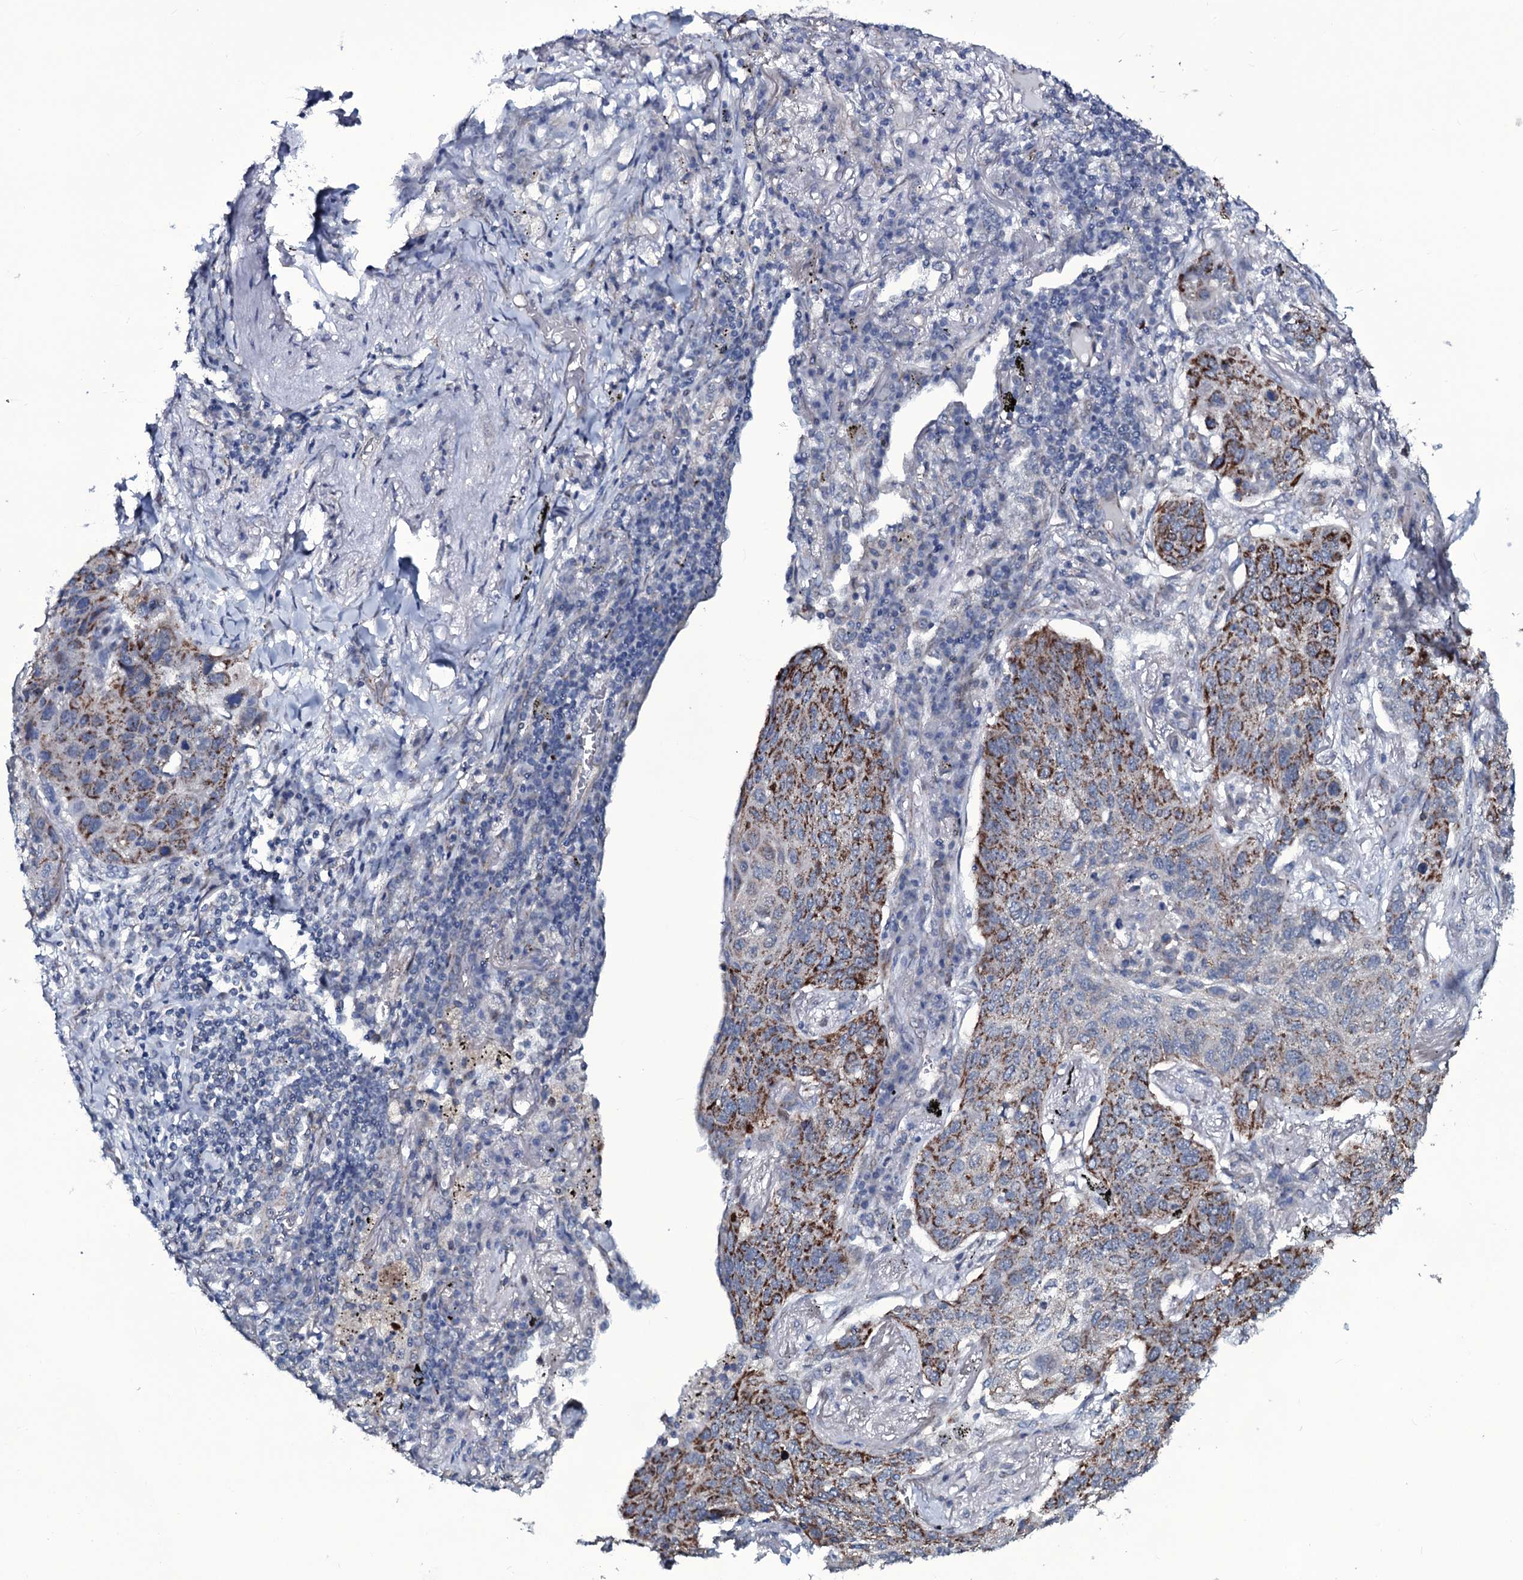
{"staining": {"intensity": "moderate", "quantity": ">75%", "location": "cytoplasmic/membranous"}, "tissue": "lung cancer", "cell_type": "Tumor cells", "image_type": "cancer", "snomed": [{"axis": "morphology", "description": "Squamous cell carcinoma, NOS"}, {"axis": "topography", "description": "Lung"}], "caption": "IHC of lung cancer exhibits medium levels of moderate cytoplasmic/membranous staining in about >75% of tumor cells.", "gene": "WIPF3", "patient": {"sex": "female", "age": 63}}